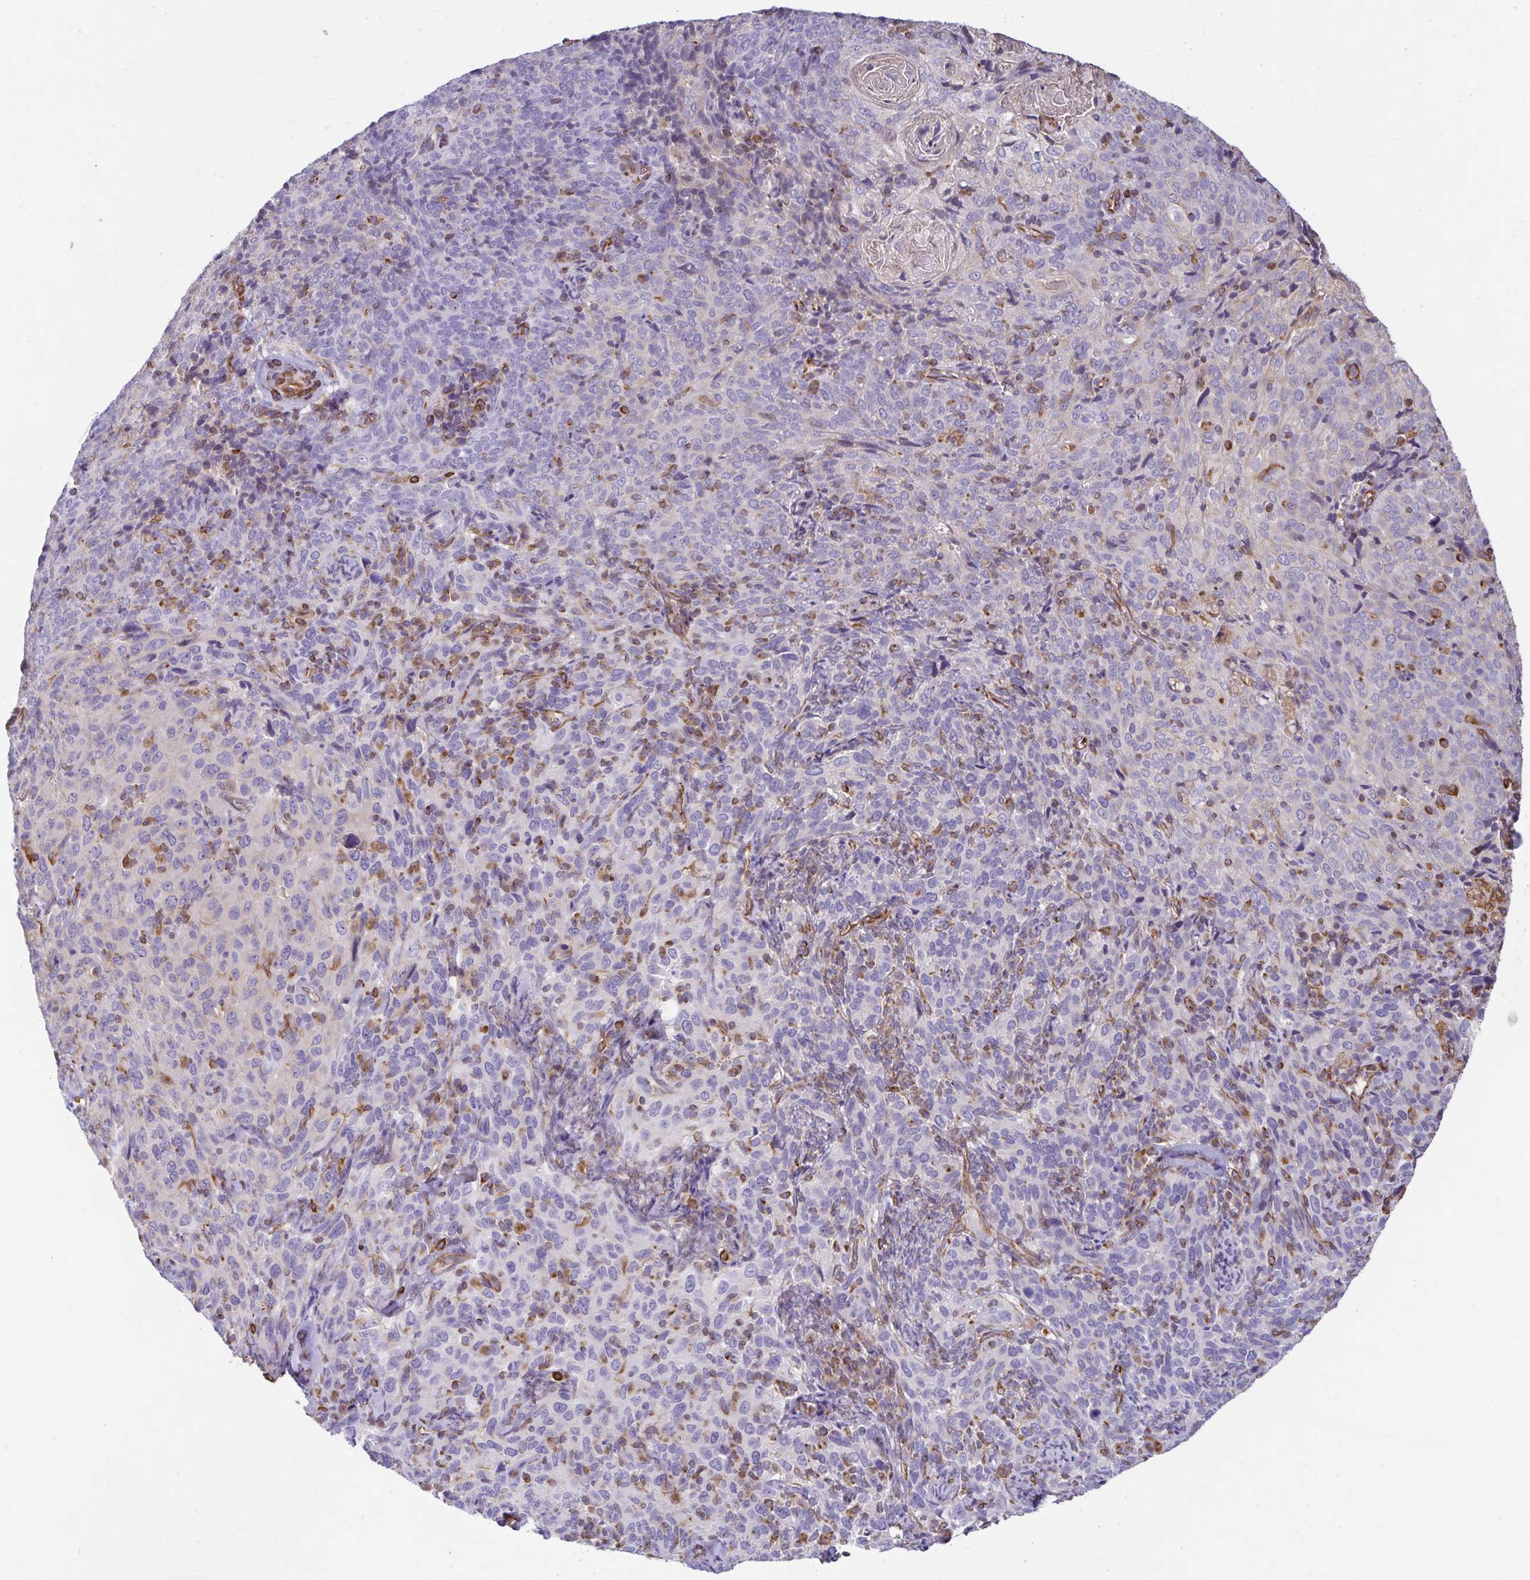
{"staining": {"intensity": "negative", "quantity": "none", "location": "none"}, "tissue": "cervical cancer", "cell_type": "Tumor cells", "image_type": "cancer", "snomed": [{"axis": "morphology", "description": "Squamous cell carcinoma, NOS"}, {"axis": "topography", "description": "Cervix"}], "caption": "Histopathology image shows no significant protein expression in tumor cells of cervical cancer.", "gene": "TRPV6", "patient": {"sex": "female", "age": 51}}